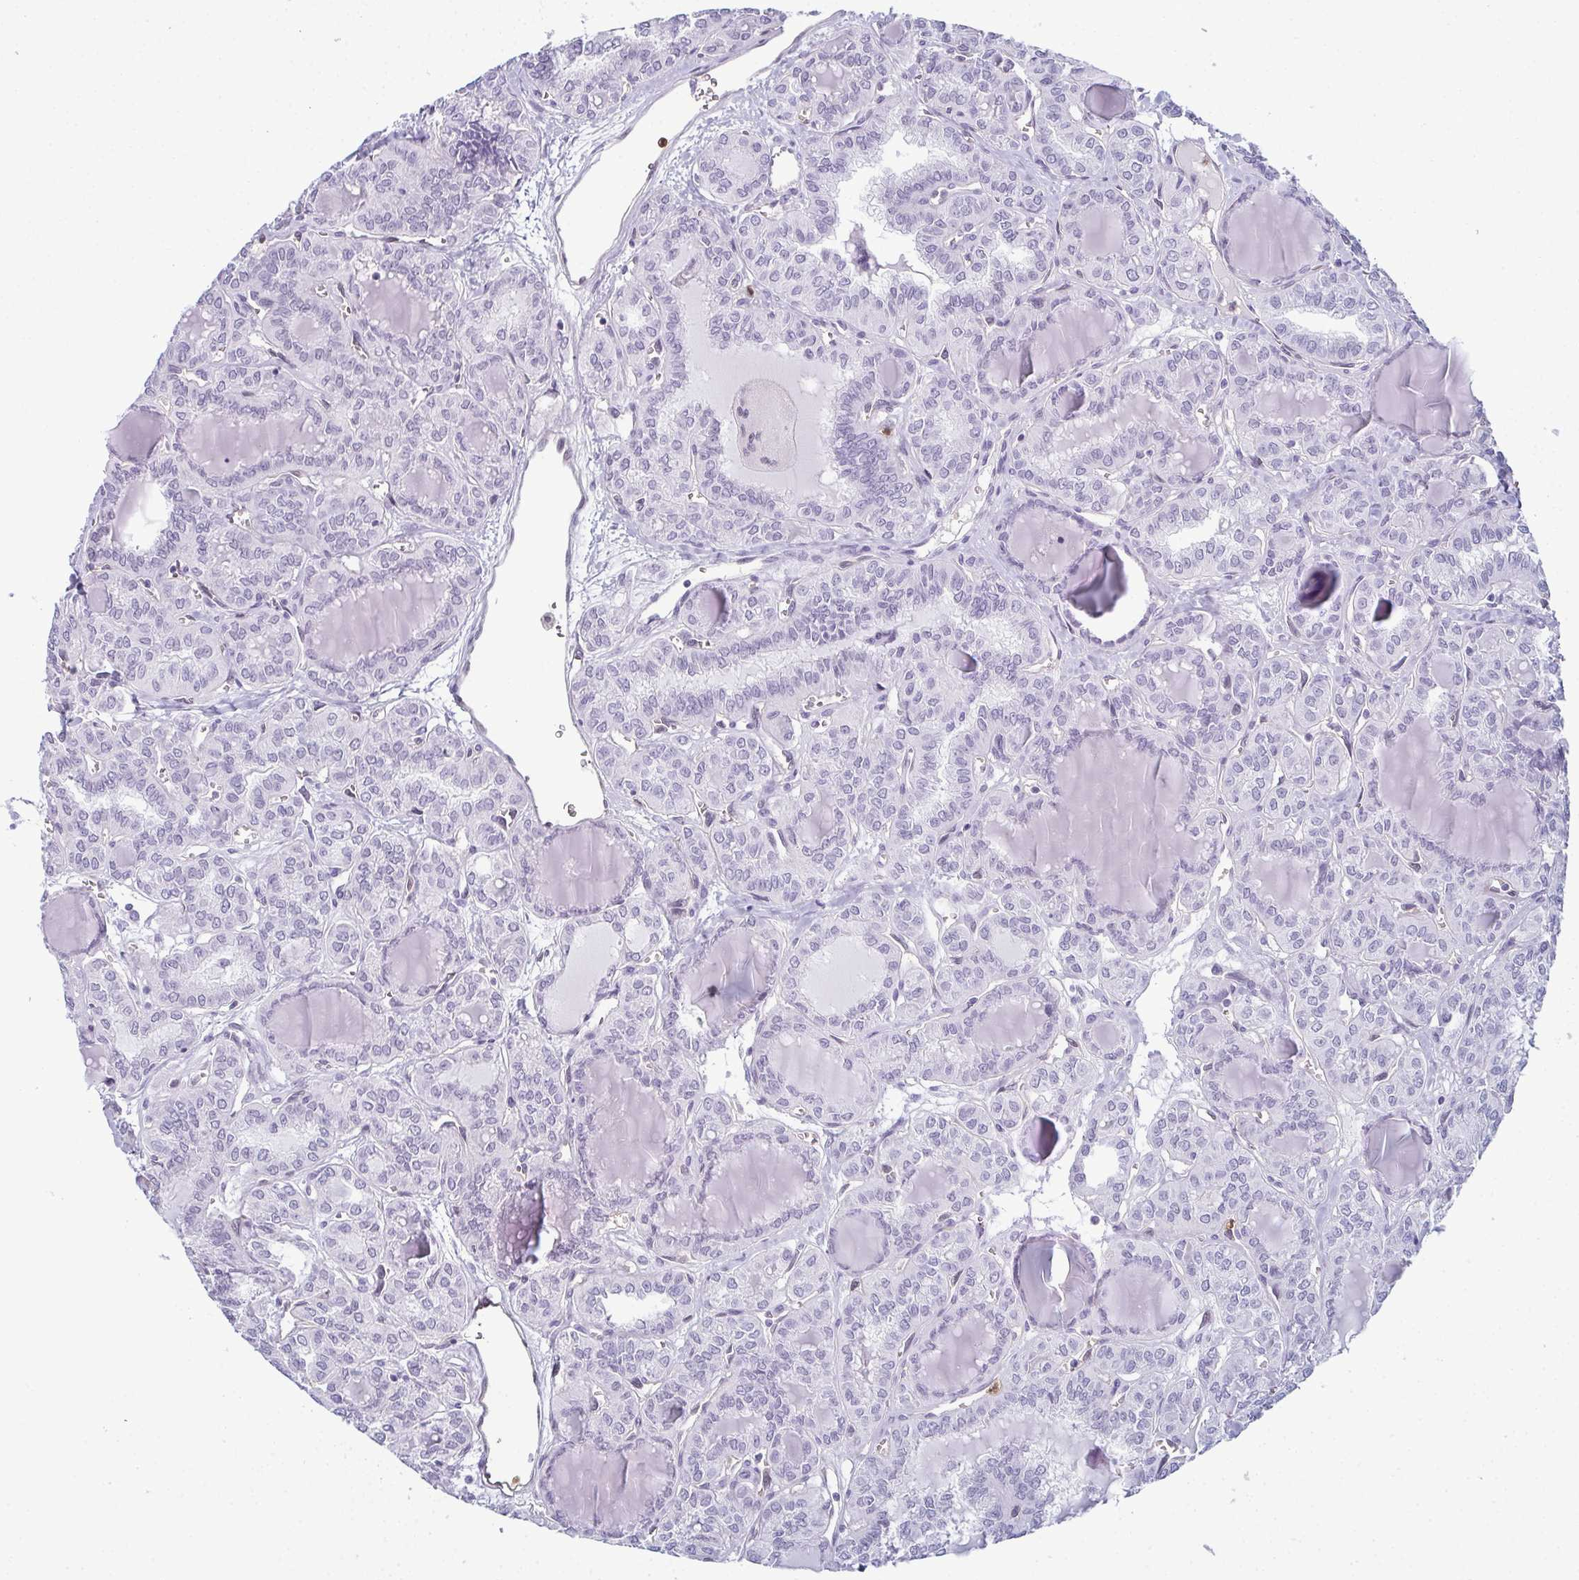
{"staining": {"intensity": "negative", "quantity": "none", "location": "none"}, "tissue": "thyroid cancer", "cell_type": "Tumor cells", "image_type": "cancer", "snomed": [{"axis": "morphology", "description": "Papillary adenocarcinoma, NOS"}, {"axis": "topography", "description": "Thyroid gland"}], "caption": "High power microscopy histopathology image of an IHC histopathology image of thyroid papillary adenocarcinoma, revealing no significant staining in tumor cells.", "gene": "CDA", "patient": {"sex": "female", "age": 41}}